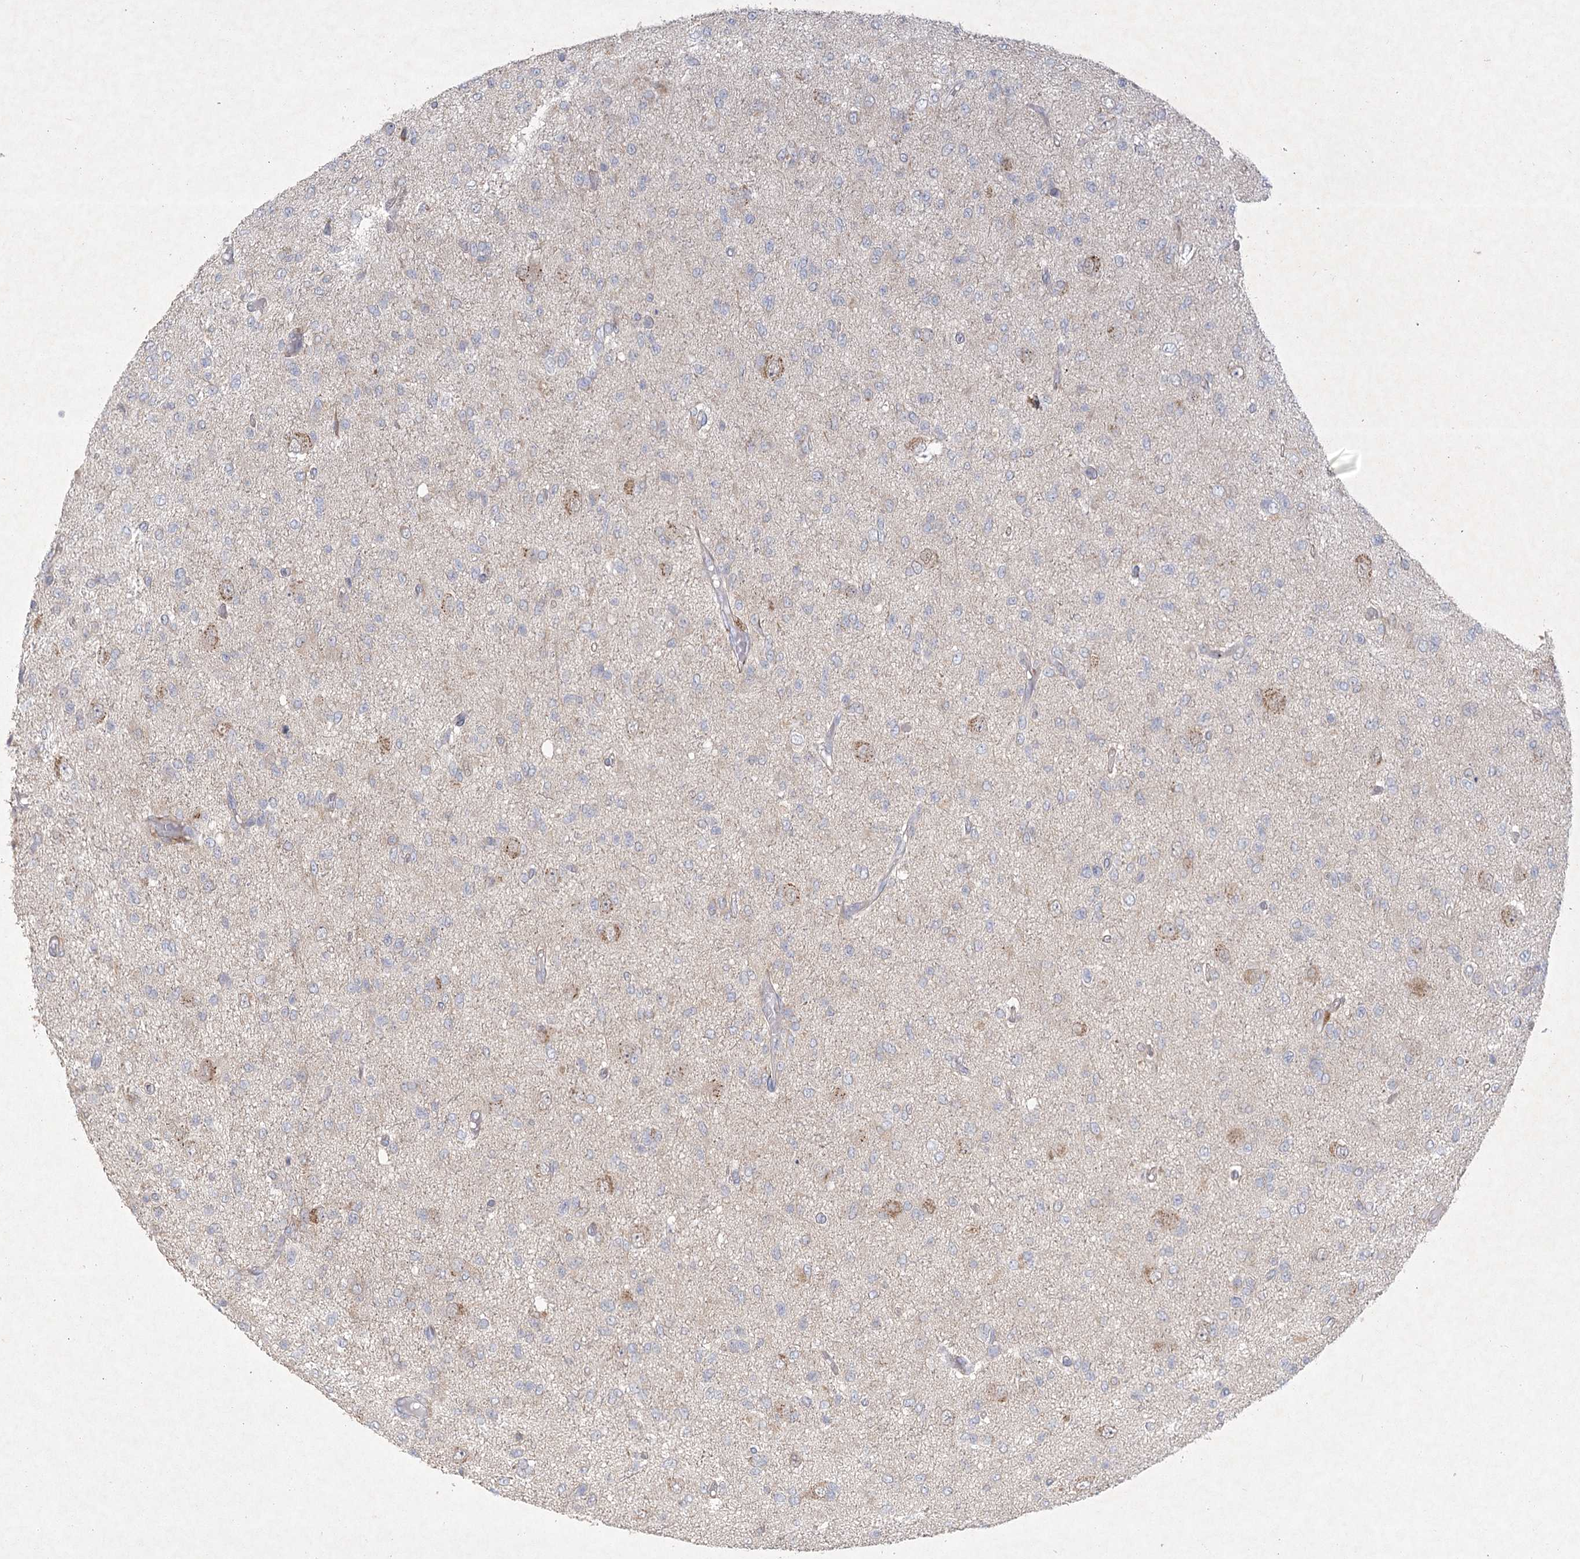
{"staining": {"intensity": "negative", "quantity": "none", "location": "none"}, "tissue": "glioma", "cell_type": "Tumor cells", "image_type": "cancer", "snomed": [{"axis": "morphology", "description": "Glioma, malignant, High grade"}, {"axis": "topography", "description": "Brain"}], "caption": "Histopathology image shows no protein staining in tumor cells of glioma tissue.", "gene": "FAM110C", "patient": {"sex": "female", "age": 59}}